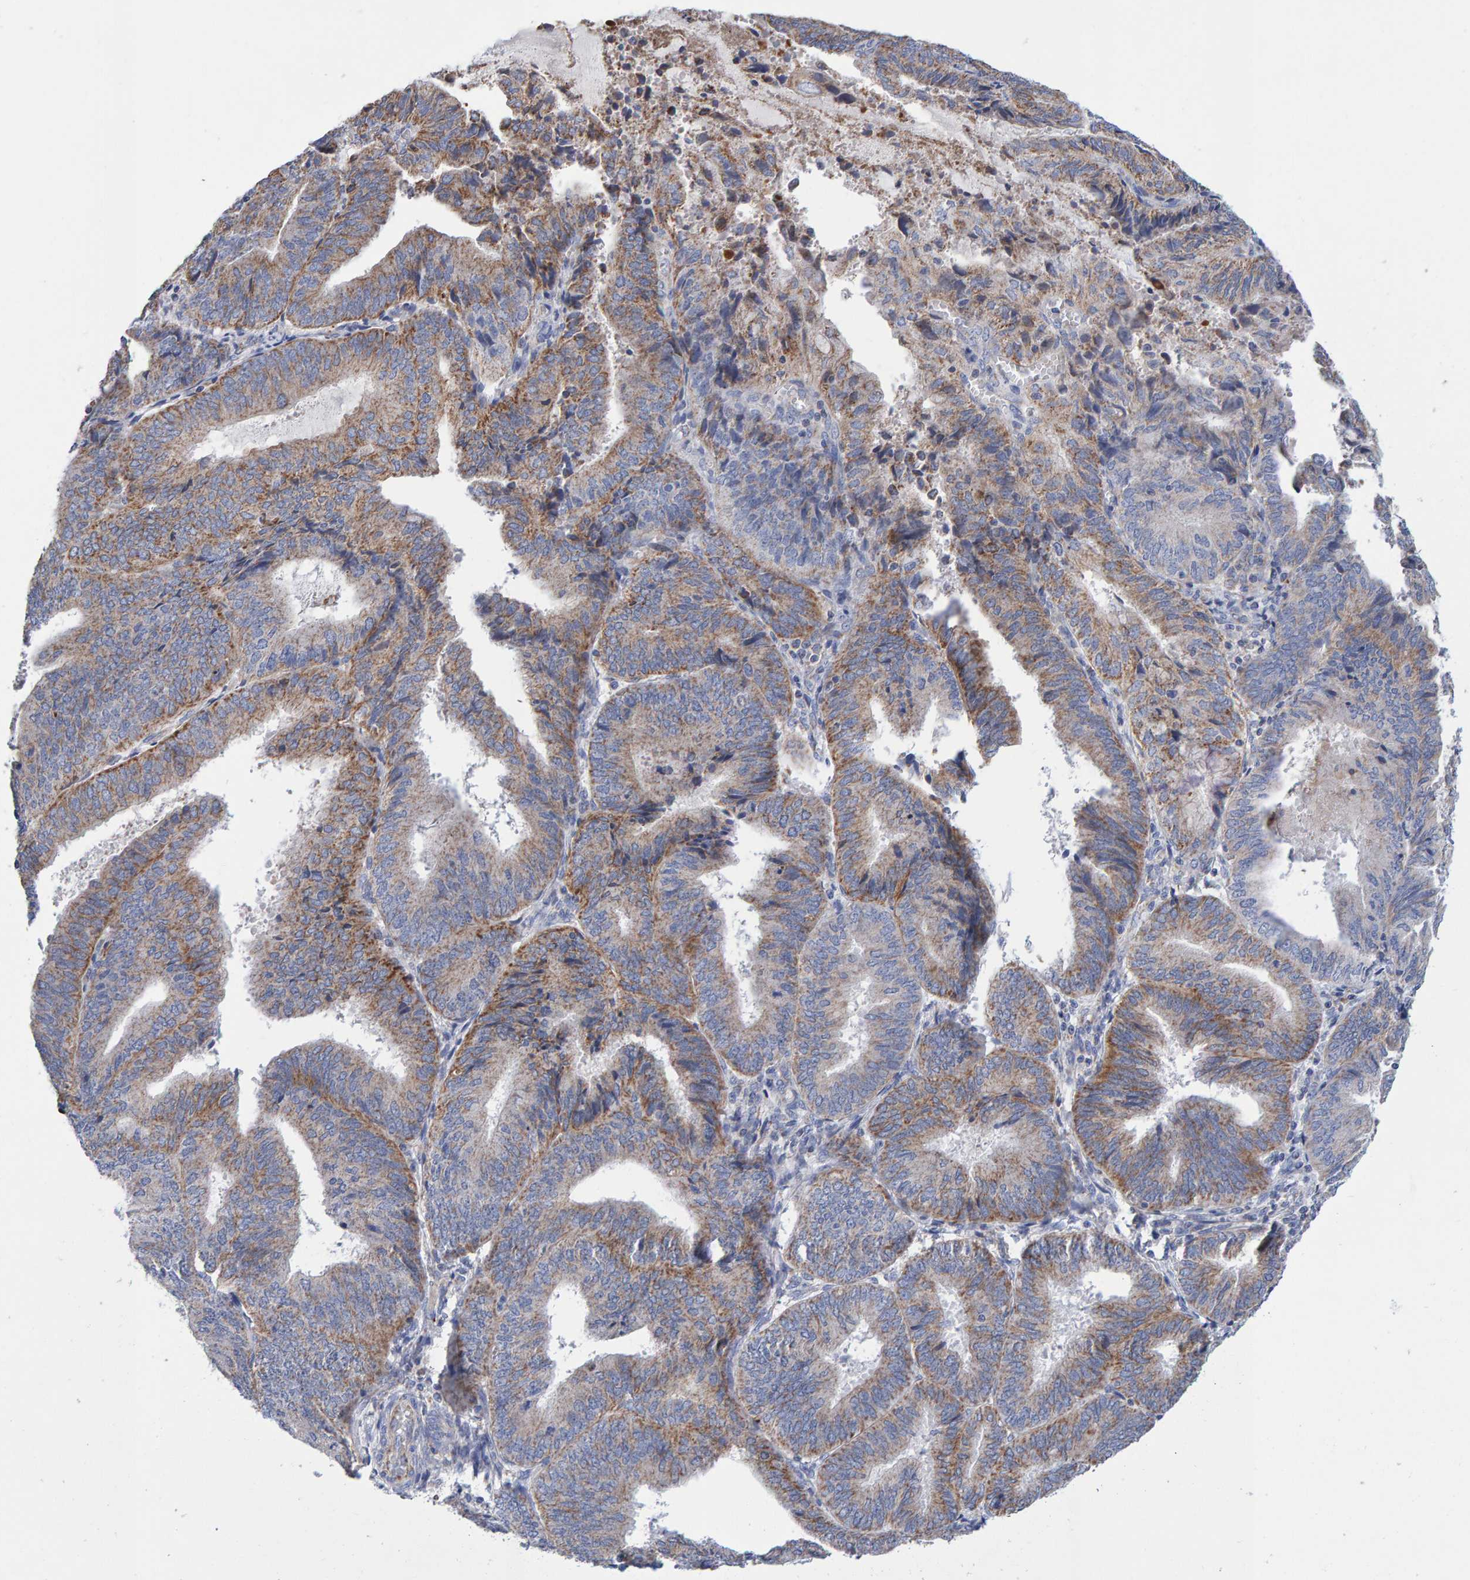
{"staining": {"intensity": "weak", "quantity": "25%-75%", "location": "cytoplasmic/membranous"}, "tissue": "endometrial cancer", "cell_type": "Tumor cells", "image_type": "cancer", "snomed": [{"axis": "morphology", "description": "Adenocarcinoma, NOS"}, {"axis": "topography", "description": "Endometrium"}], "caption": "There is low levels of weak cytoplasmic/membranous positivity in tumor cells of endometrial adenocarcinoma, as demonstrated by immunohistochemical staining (brown color).", "gene": "EFR3A", "patient": {"sex": "female", "age": 81}}